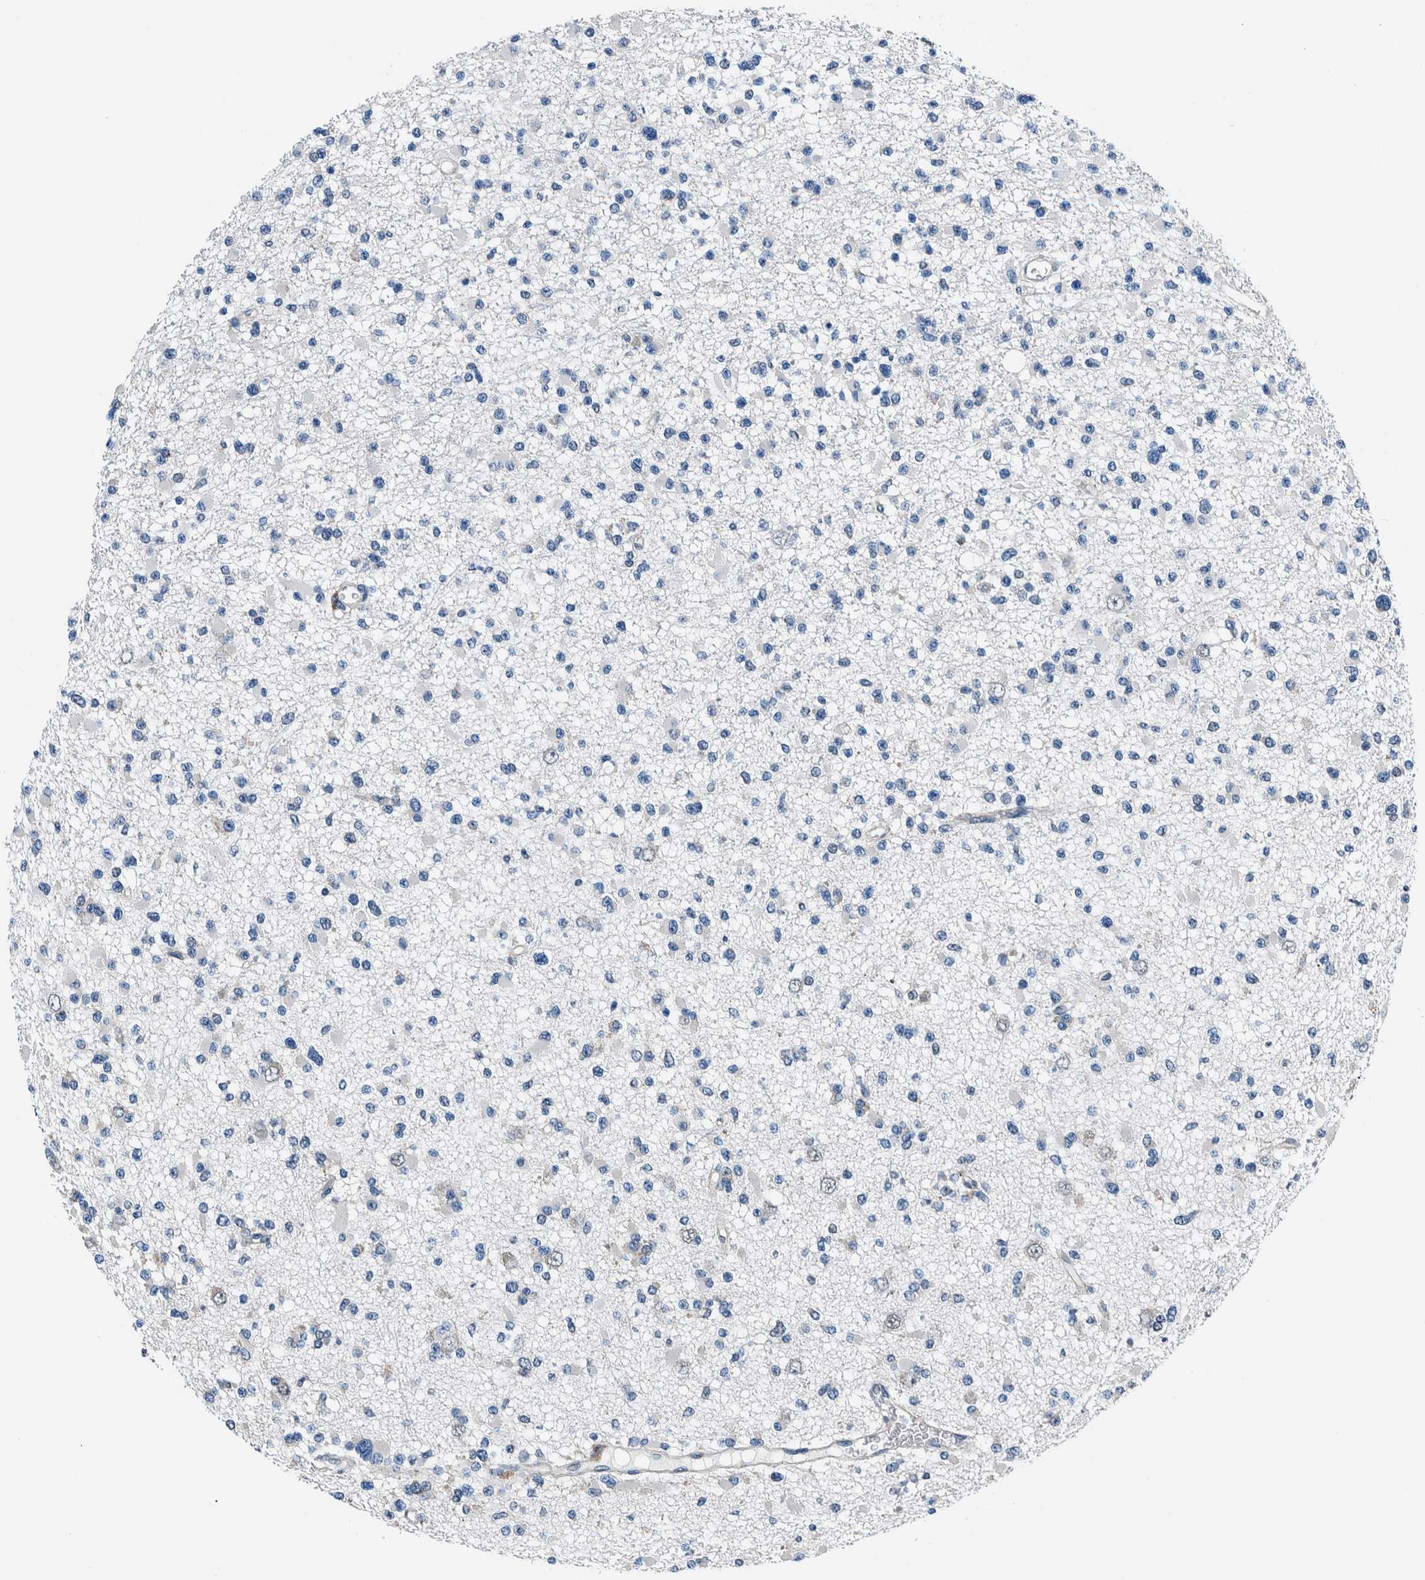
{"staining": {"intensity": "negative", "quantity": "none", "location": "none"}, "tissue": "glioma", "cell_type": "Tumor cells", "image_type": "cancer", "snomed": [{"axis": "morphology", "description": "Glioma, malignant, Low grade"}, {"axis": "topography", "description": "Brain"}], "caption": "High power microscopy micrograph of an immunohistochemistry (IHC) image of low-grade glioma (malignant), revealing no significant expression in tumor cells. Brightfield microscopy of IHC stained with DAB (brown) and hematoxylin (blue), captured at high magnification.", "gene": "NIBAN2", "patient": {"sex": "female", "age": 22}}